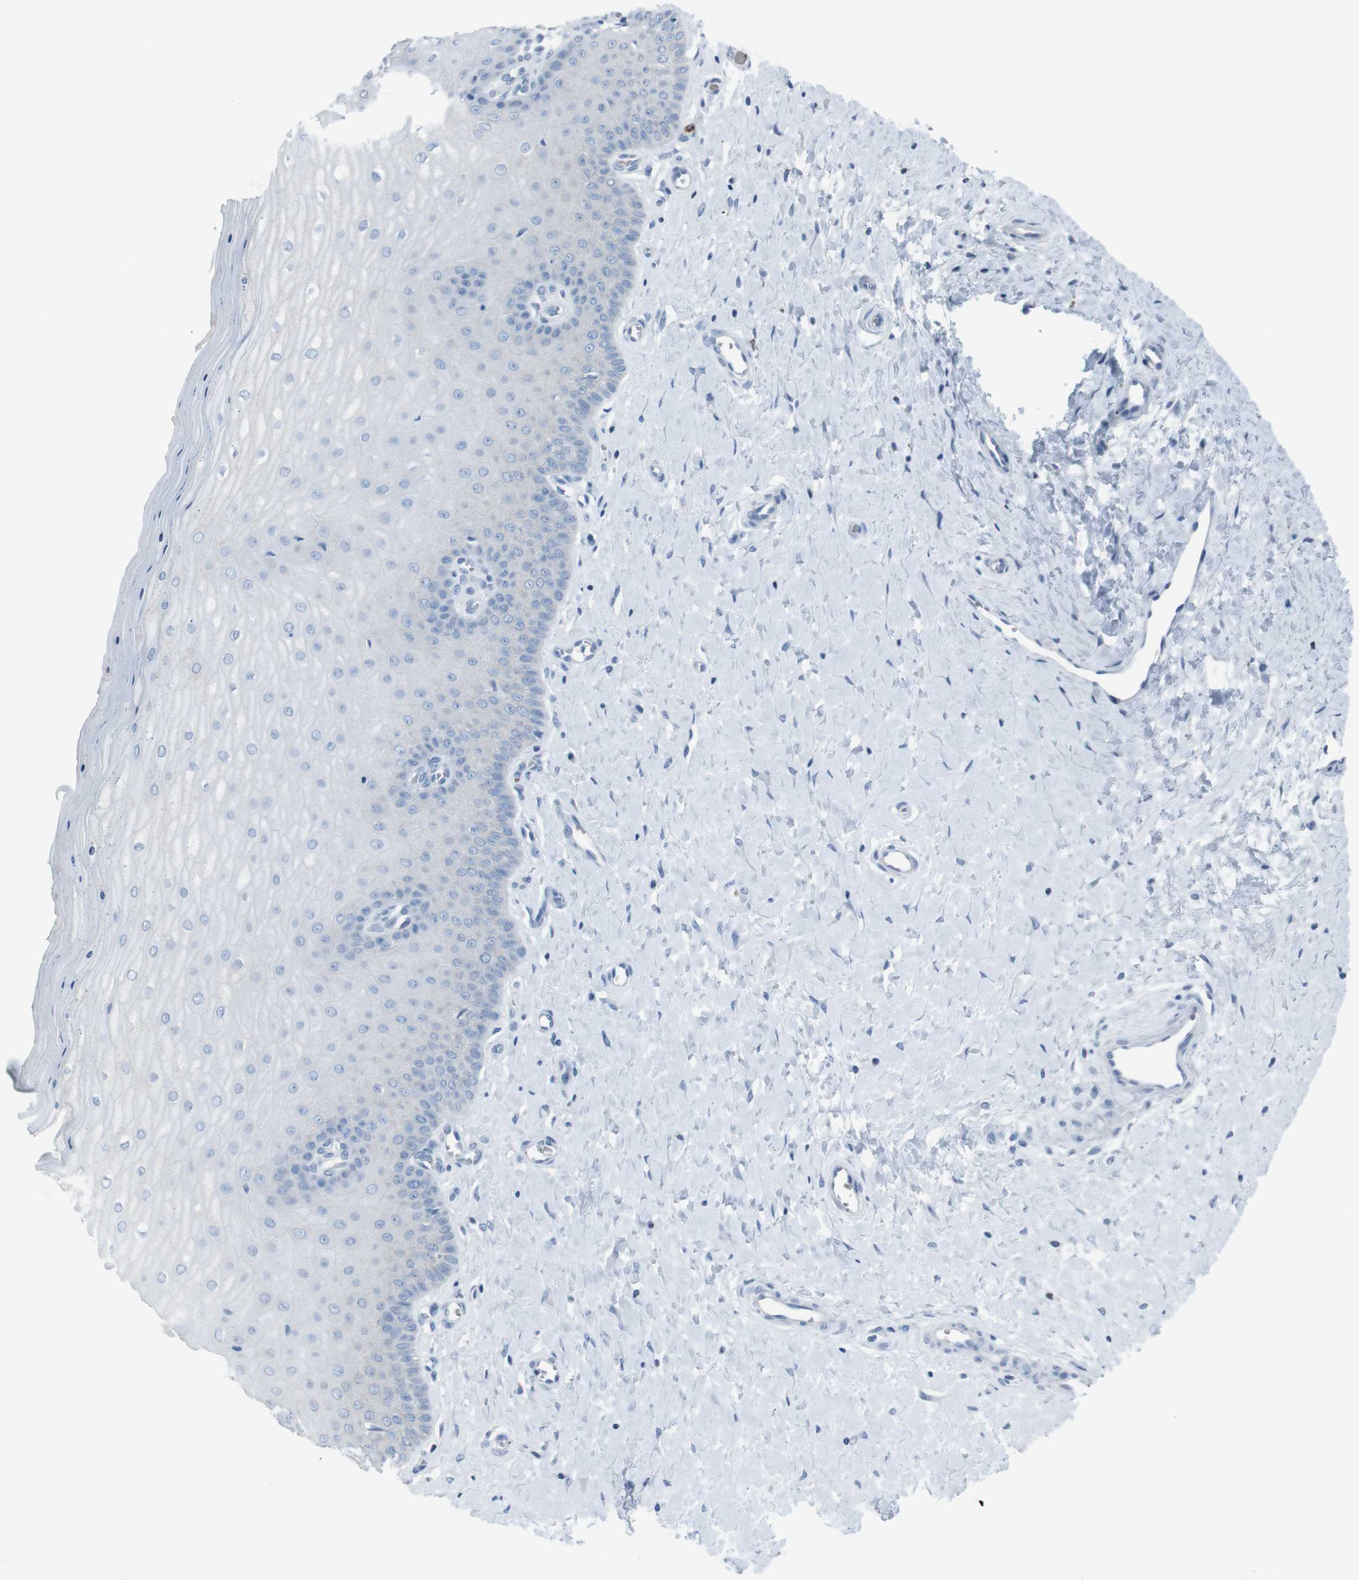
{"staining": {"intensity": "negative", "quantity": "none", "location": "none"}, "tissue": "cervix", "cell_type": "Glandular cells", "image_type": "normal", "snomed": [{"axis": "morphology", "description": "Normal tissue, NOS"}, {"axis": "topography", "description": "Cervix"}], "caption": "An immunohistochemistry (IHC) histopathology image of benign cervix is shown. There is no staining in glandular cells of cervix.", "gene": "ST6GAL1", "patient": {"sex": "female", "age": 55}}